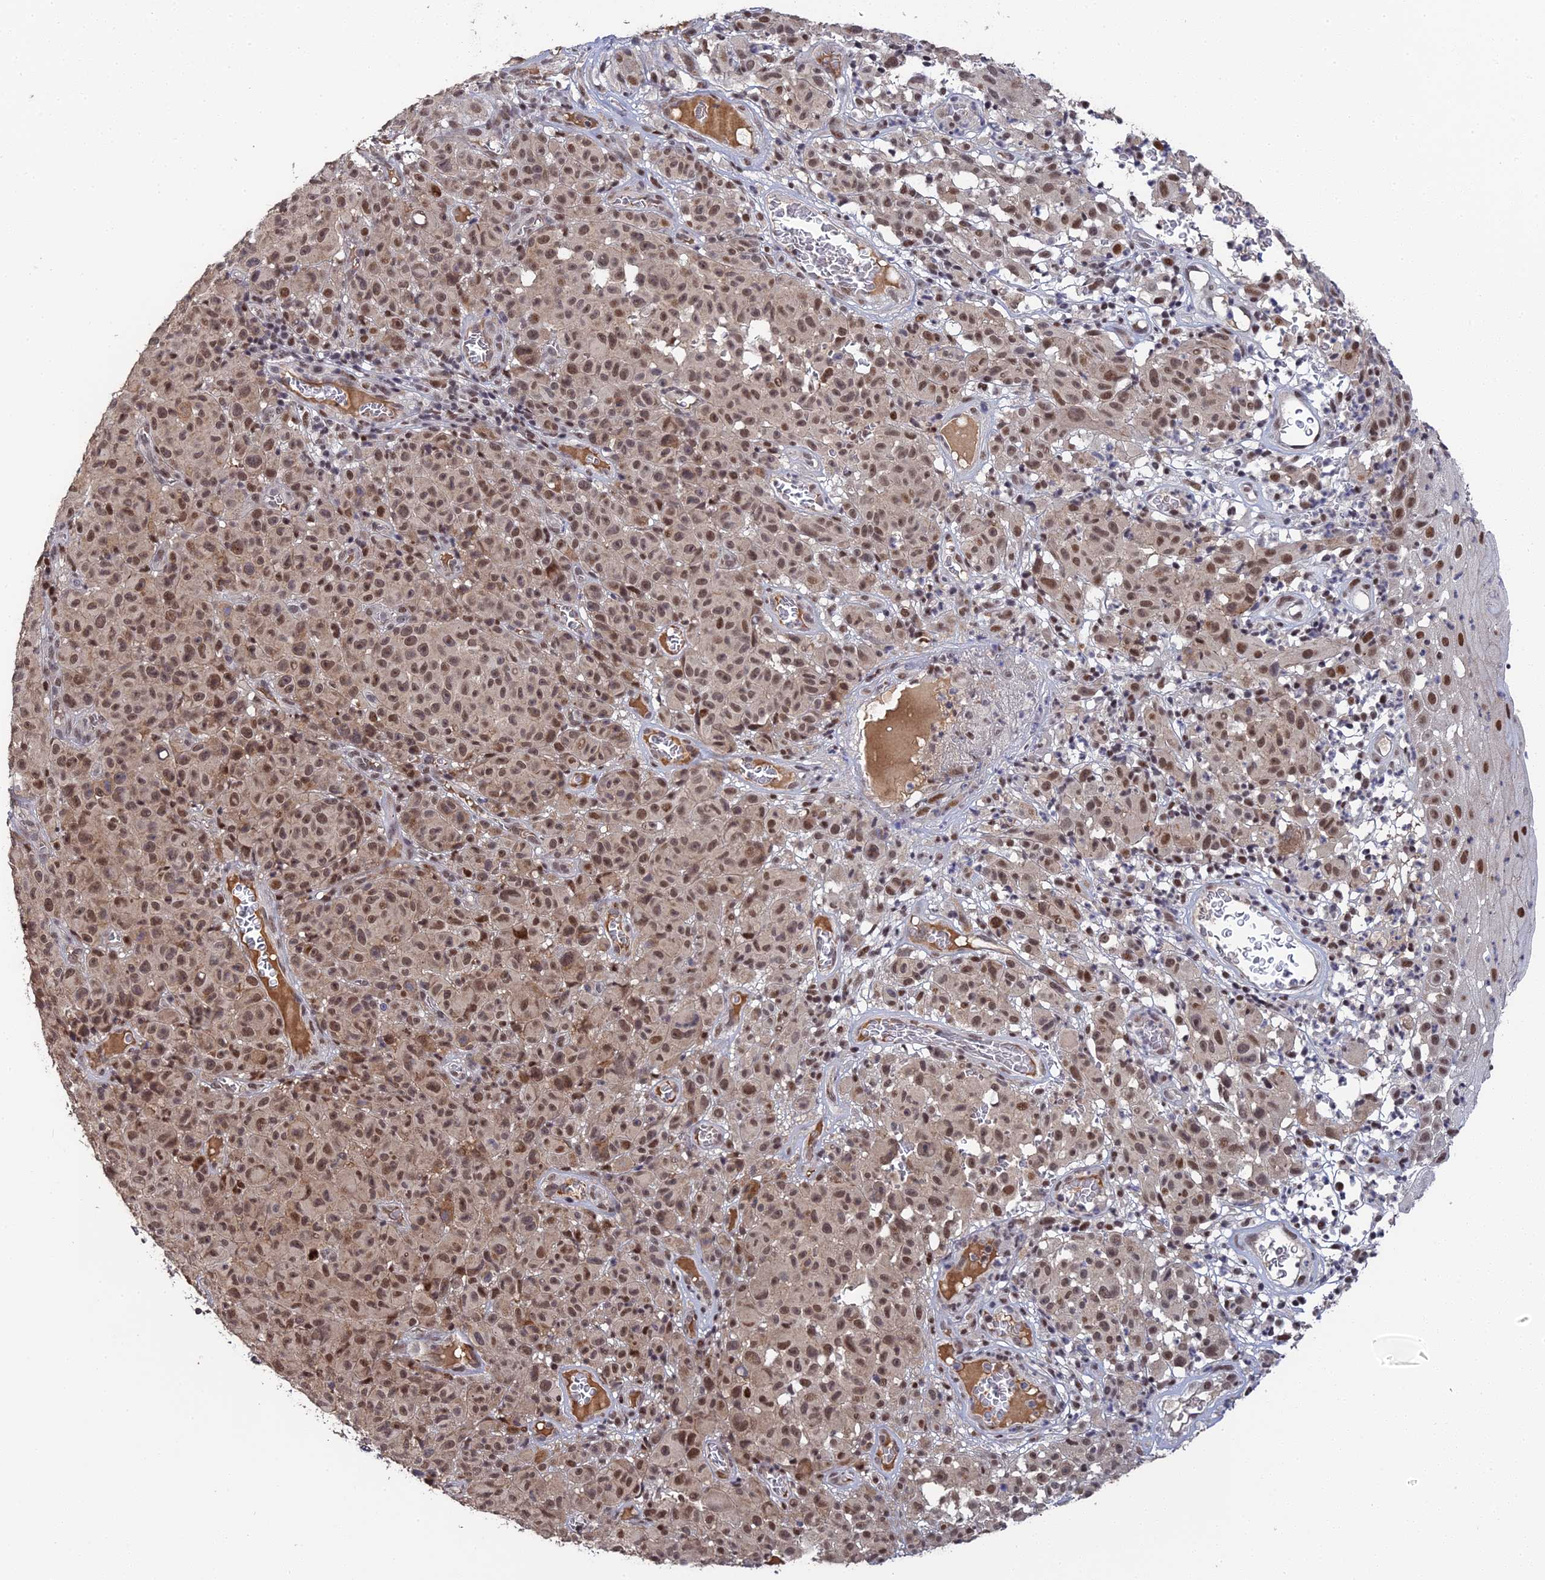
{"staining": {"intensity": "moderate", "quantity": ">75%", "location": "nuclear"}, "tissue": "melanoma", "cell_type": "Tumor cells", "image_type": "cancer", "snomed": [{"axis": "morphology", "description": "Malignant melanoma, NOS"}, {"axis": "topography", "description": "Skin"}], "caption": "Approximately >75% of tumor cells in human melanoma exhibit moderate nuclear protein positivity as visualized by brown immunohistochemical staining.", "gene": "ERCC5", "patient": {"sex": "female", "age": 82}}